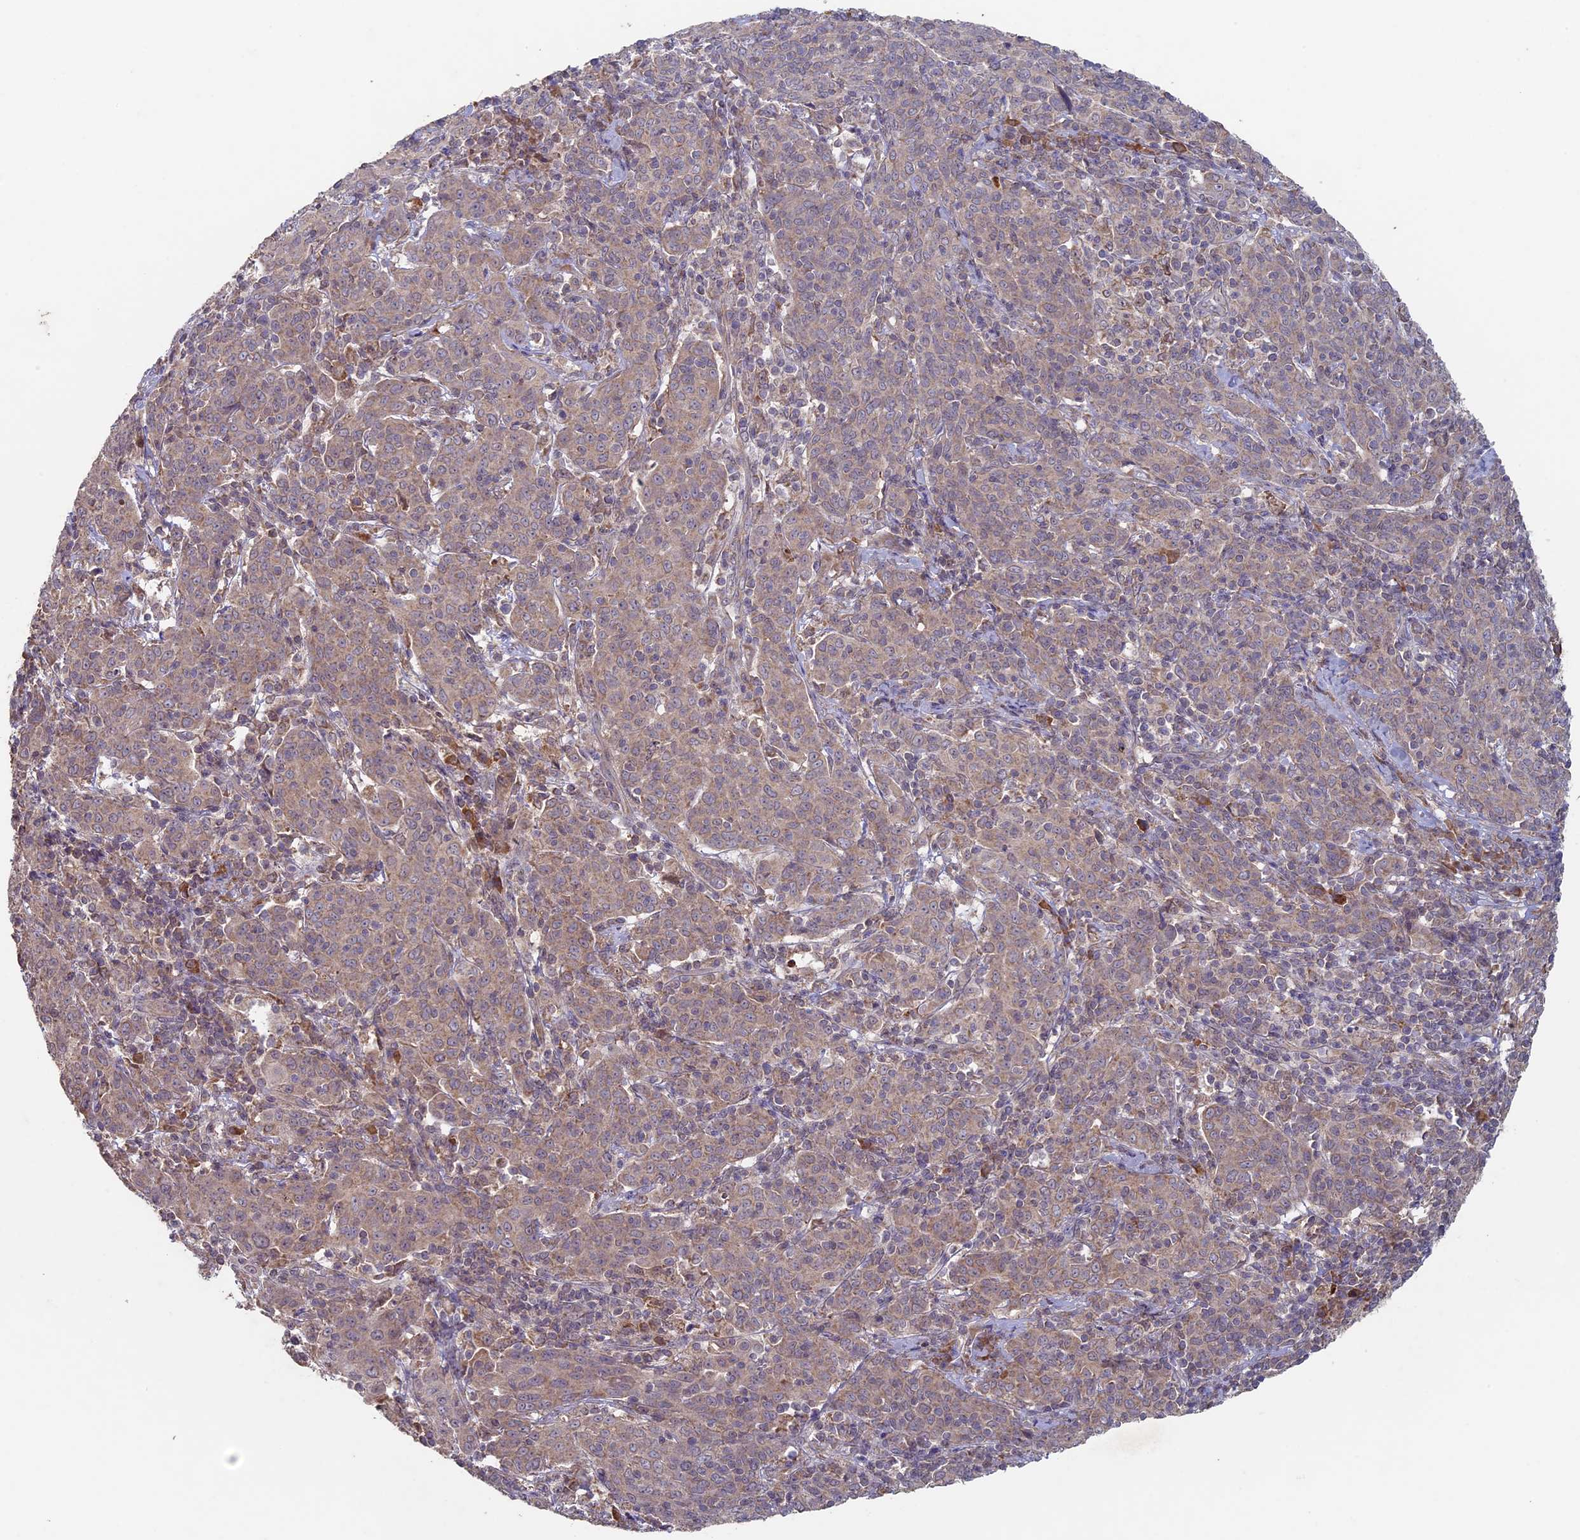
{"staining": {"intensity": "weak", "quantity": "25%-75%", "location": "cytoplasmic/membranous"}, "tissue": "cervical cancer", "cell_type": "Tumor cells", "image_type": "cancer", "snomed": [{"axis": "morphology", "description": "Squamous cell carcinoma, NOS"}, {"axis": "topography", "description": "Cervix"}], "caption": "Squamous cell carcinoma (cervical) tissue exhibits weak cytoplasmic/membranous staining in approximately 25%-75% of tumor cells", "gene": "RCCD1", "patient": {"sex": "female", "age": 67}}